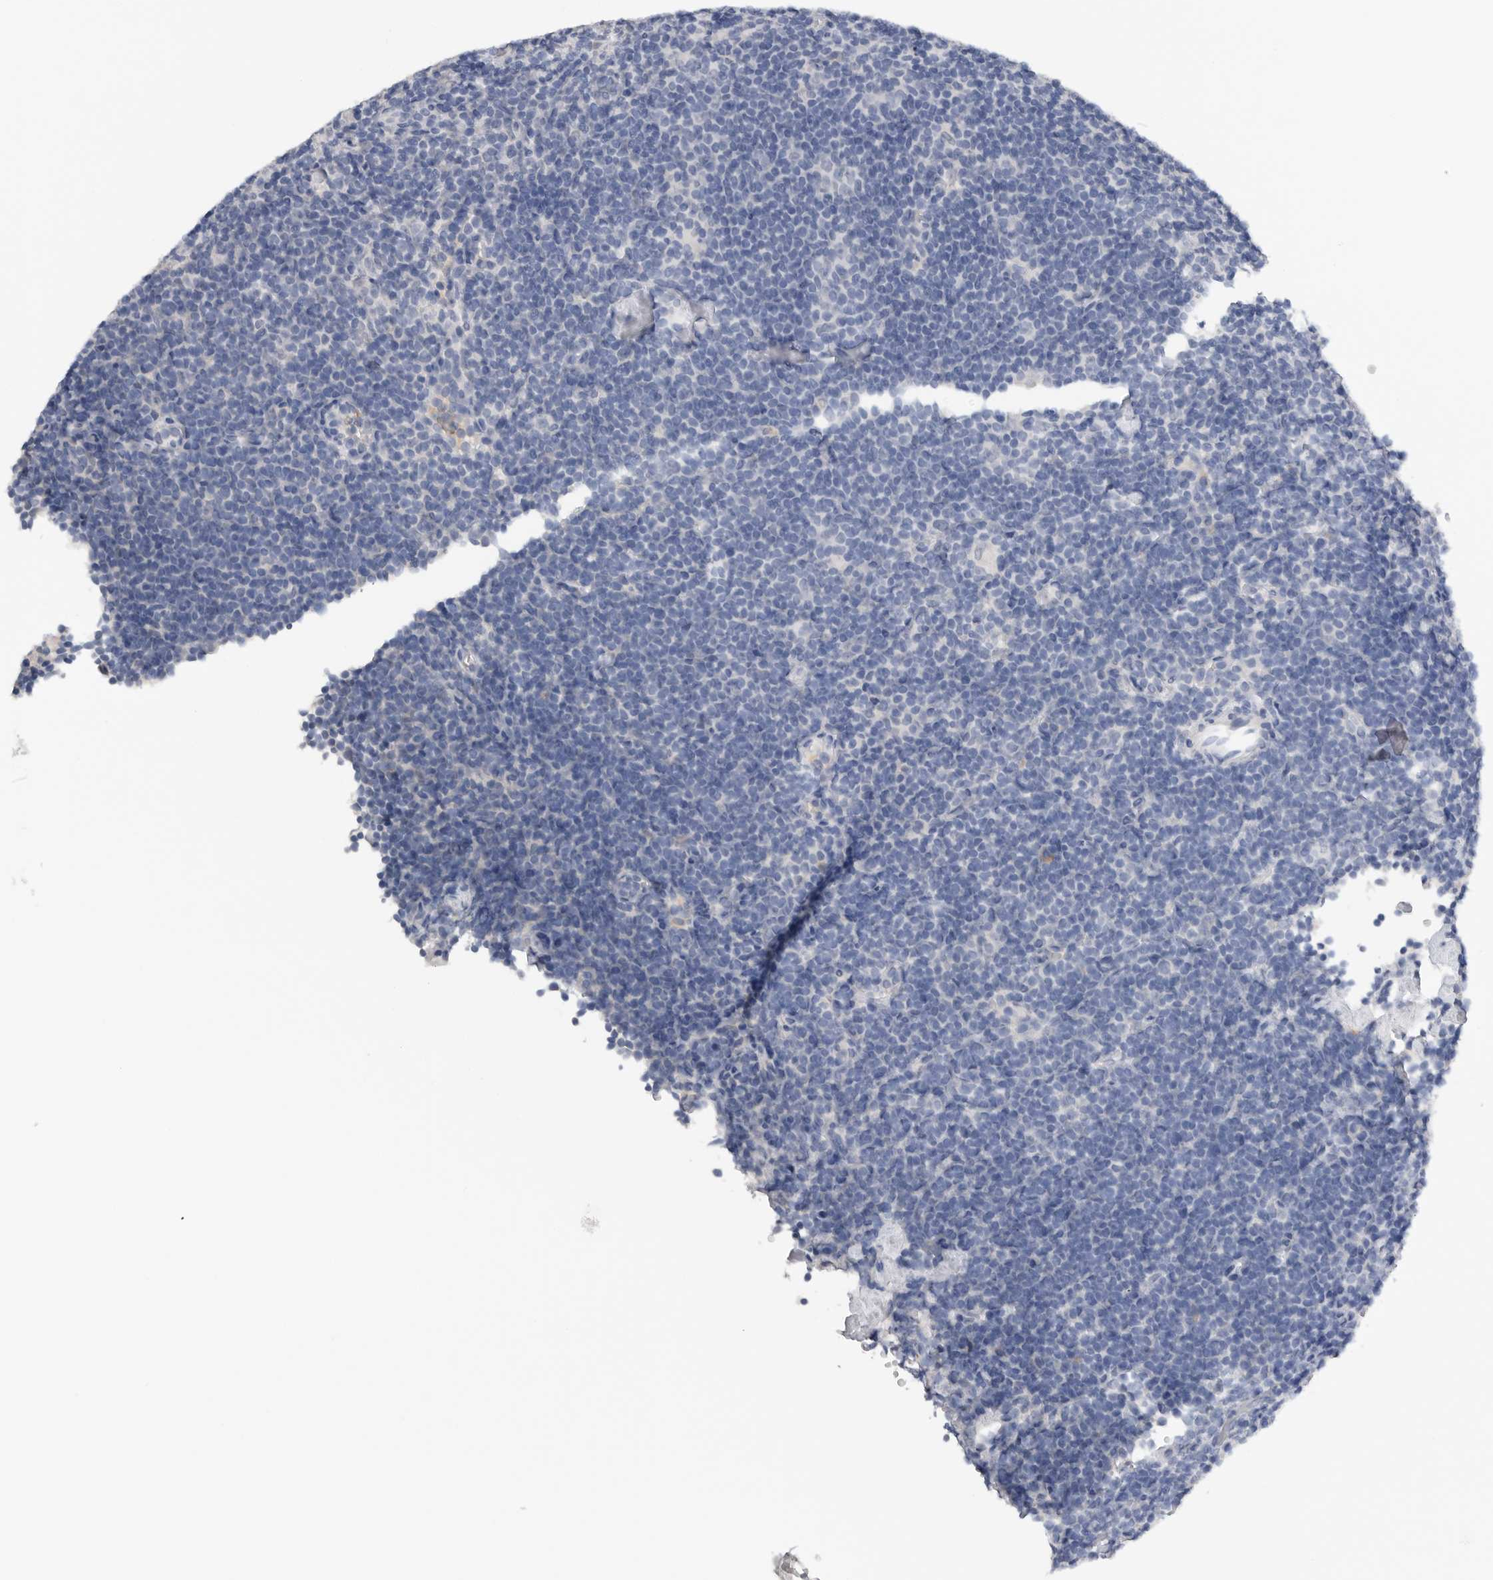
{"staining": {"intensity": "negative", "quantity": "none", "location": "none"}, "tissue": "lymphoma", "cell_type": "Tumor cells", "image_type": "cancer", "snomed": [{"axis": "morphology", "description": "Hodgkin's disease, NOS"}, {"axis": "topography", "description": "Lymph node"}], "caption": "Hodgkin's disease was stained to show a protein in brown. There is no significant staining in tumor cells.", "gene": "FABP6", "patient": {"sex": "female", "age": 57}}